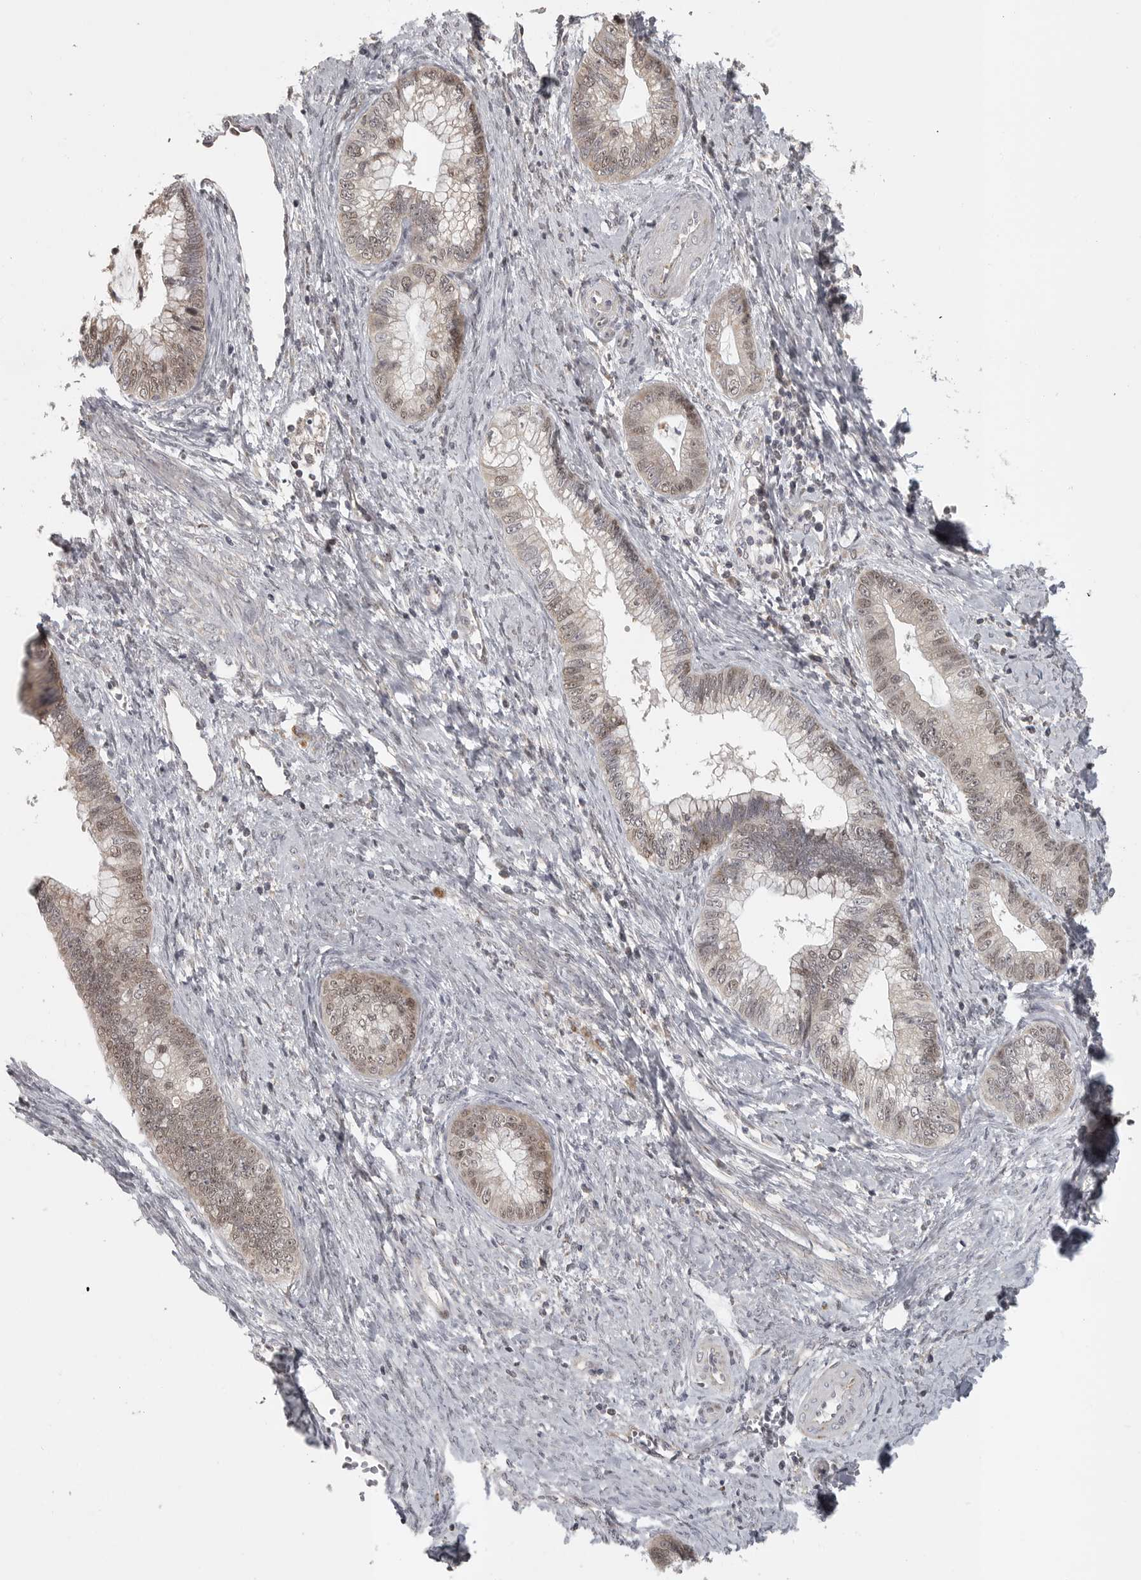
{"staining": {"intensity": "weak", "quantity": ">75%", "location": "cytoplasmic/membranous,nuclear"}, "tissue": "cervical cancer", "cell_type": "Tumor cells", "image_type": "cancer", "snomed": [{"axis": "morphology", "description": "Adenocarcinoma, NOS"}, {"axis": "topography", "description": "Cervix"}], "caption": "A brown stain highlights weak cytoplasmic/membranous and nuclear positivity of a protein in cervical cancer (adenocarcinoma) tumor cells.", "gene": "POLE2", "patient": {"sex": "female", "age": 44}}